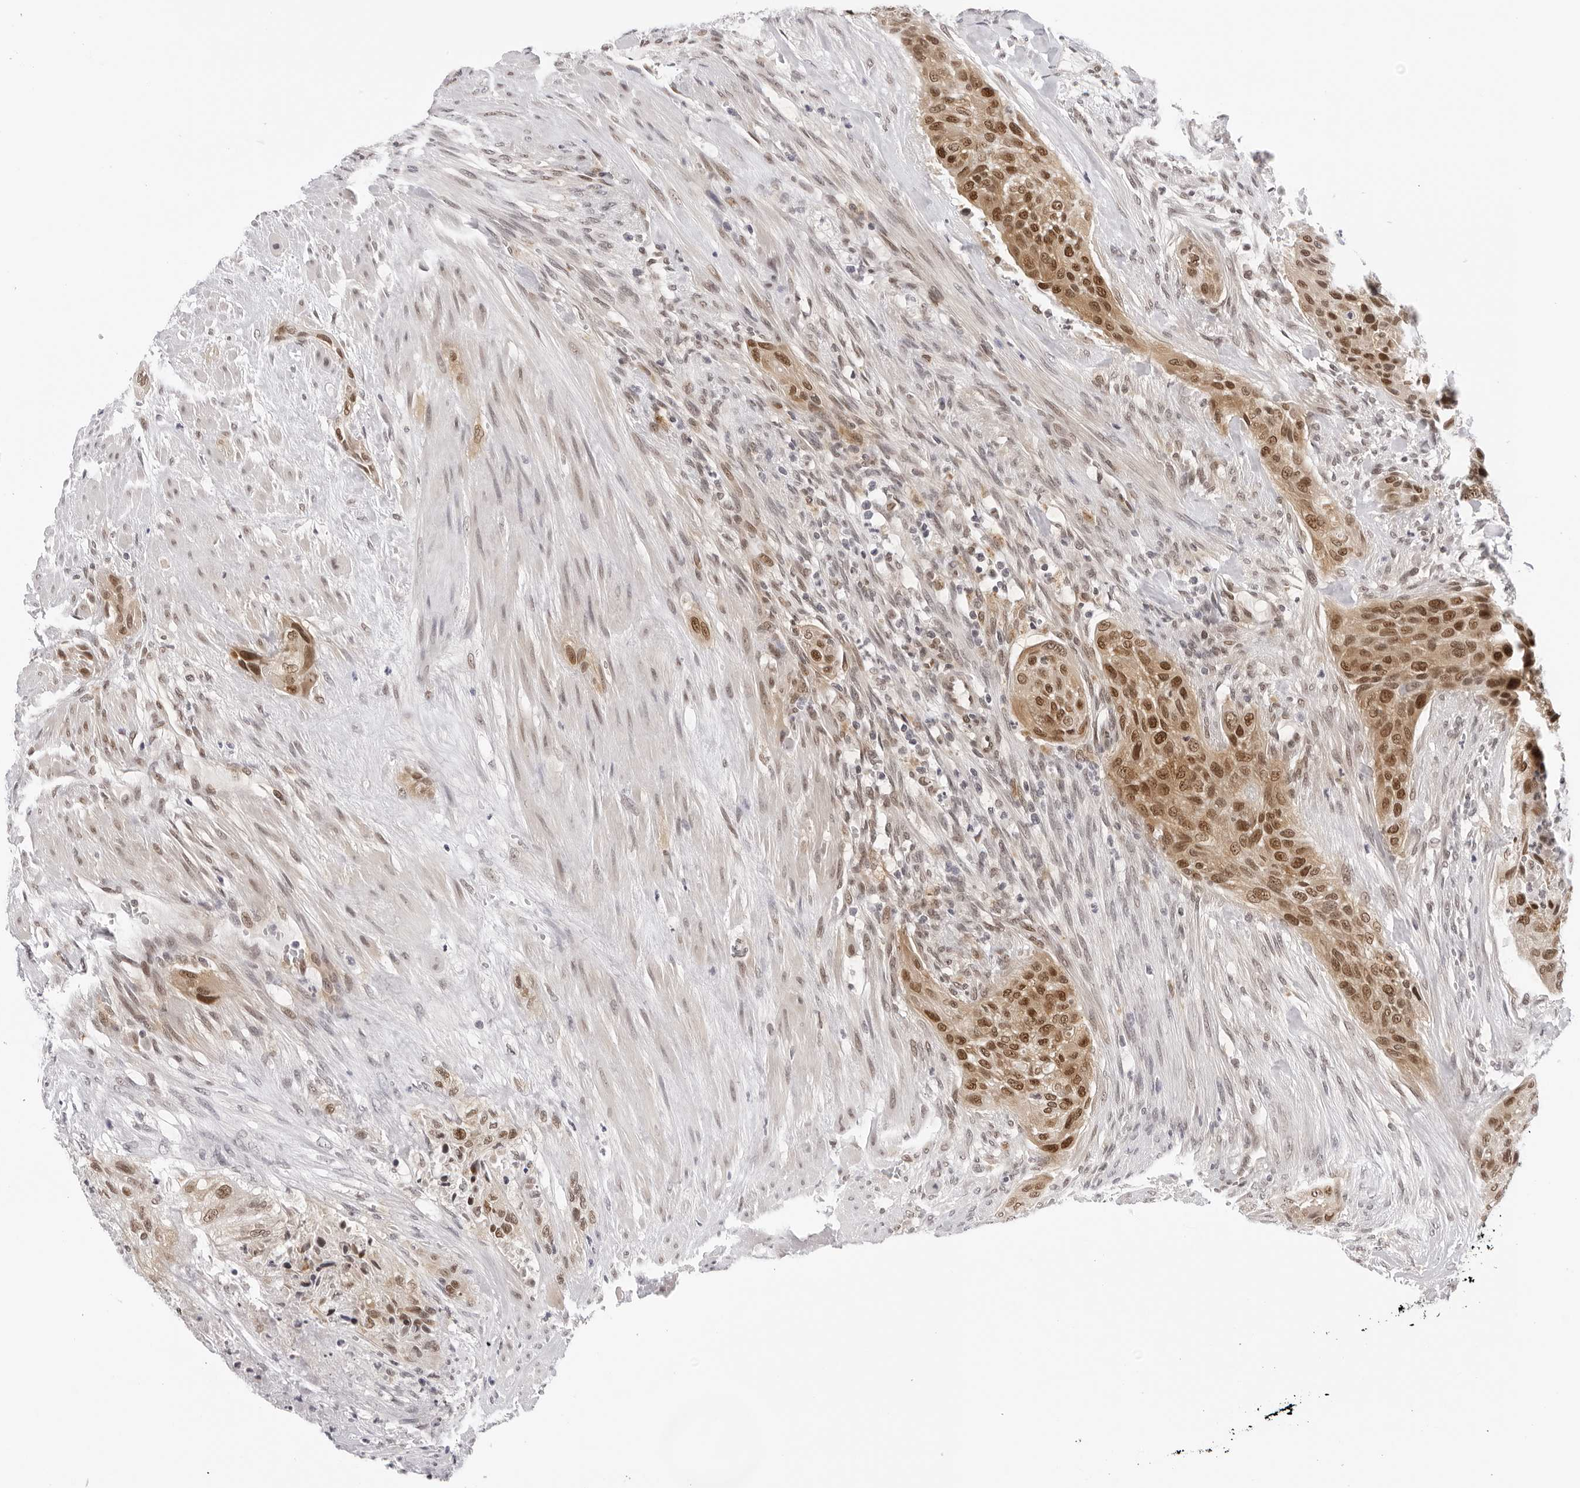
{"staining": {"intensity": "moderate", "quantity": ">75%", "location": "cytoplasmic/membranous,nuclear"}, "tissue": "urothelial cancer", "cell_type": "Tumor cells", "image_type": "cancer", "snomed": [{"axis": "morphology", "description": "Urothelial carcinoma, High grade"}, {"axis": "topography", "description": "Urinary bladder"}], "caption": "Immunohistochemical staining of high-grade urothelial carcinoma displays medium levels of moderate cytoplasmic/membranous and nuclear protein positivity in about >75% of tumor cells. Using DAB (3,3'-diaminobenzidine) (brown) and hematoxylin (blue) stains, captured at high magnification using brightfield microscopy.", "gene": "WDR77", "patient": {"sex": "male", "age": 35}}